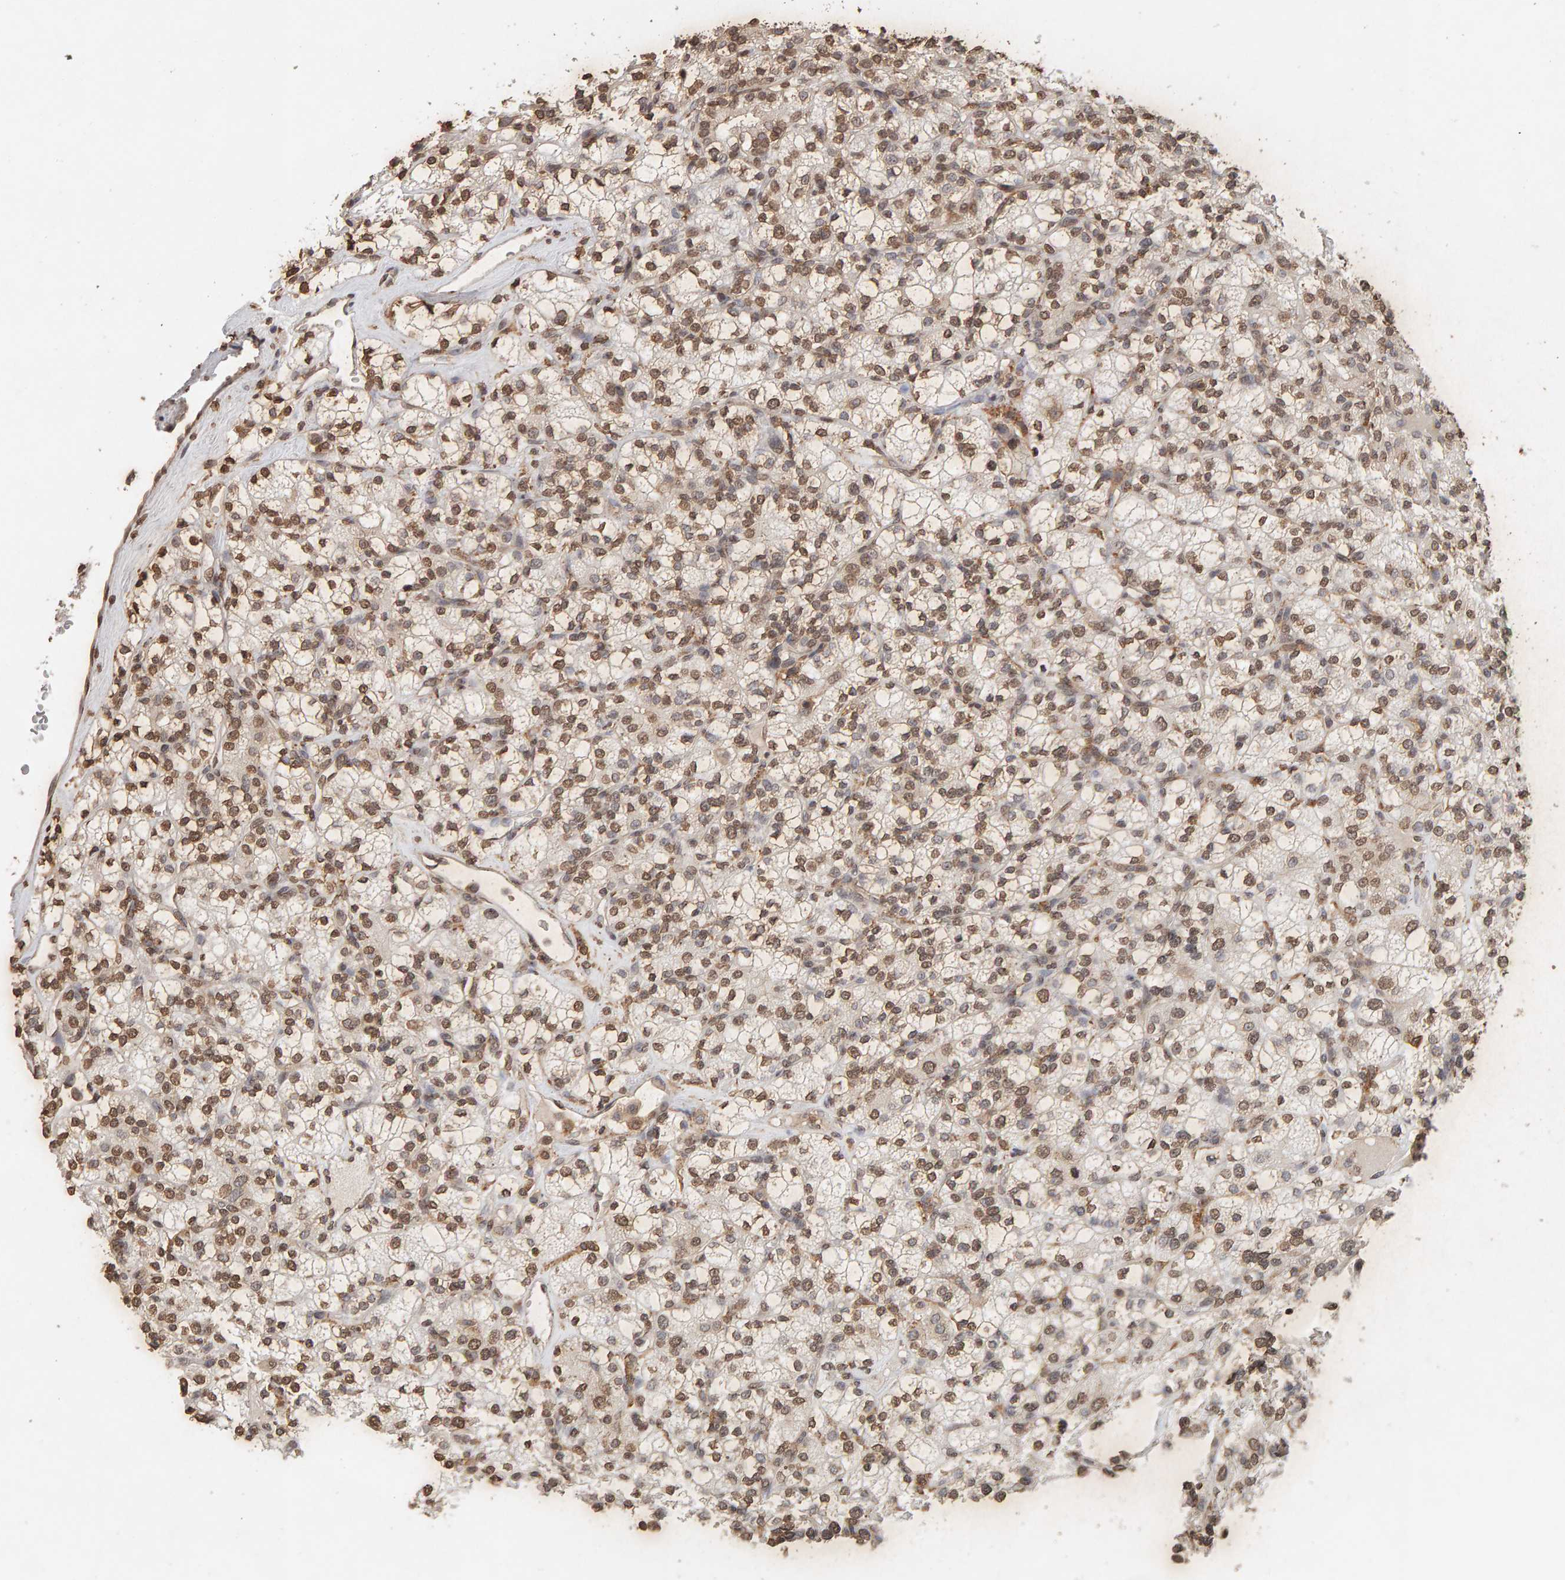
{"staining": {"intensity": "moderate", "quantity": ">75%", "location": "nuclear"}, "tissue": "renal cancer", "cell_type": "Tumor cells", "image_type": "cancer", "snomed": [{"axis": "morphology", "description": "Adenocarcinoma, NOS"}, {"axis": "topography", "description": "Kidney"}], "caption": "There is medium levels of moderate nuclear expression in tumor cells of renal cancer, as demonstrated by immunohistochemical staining (brown color).", "gene": "DNAJB5", "patient": {"sex": "male", "age": 77}}